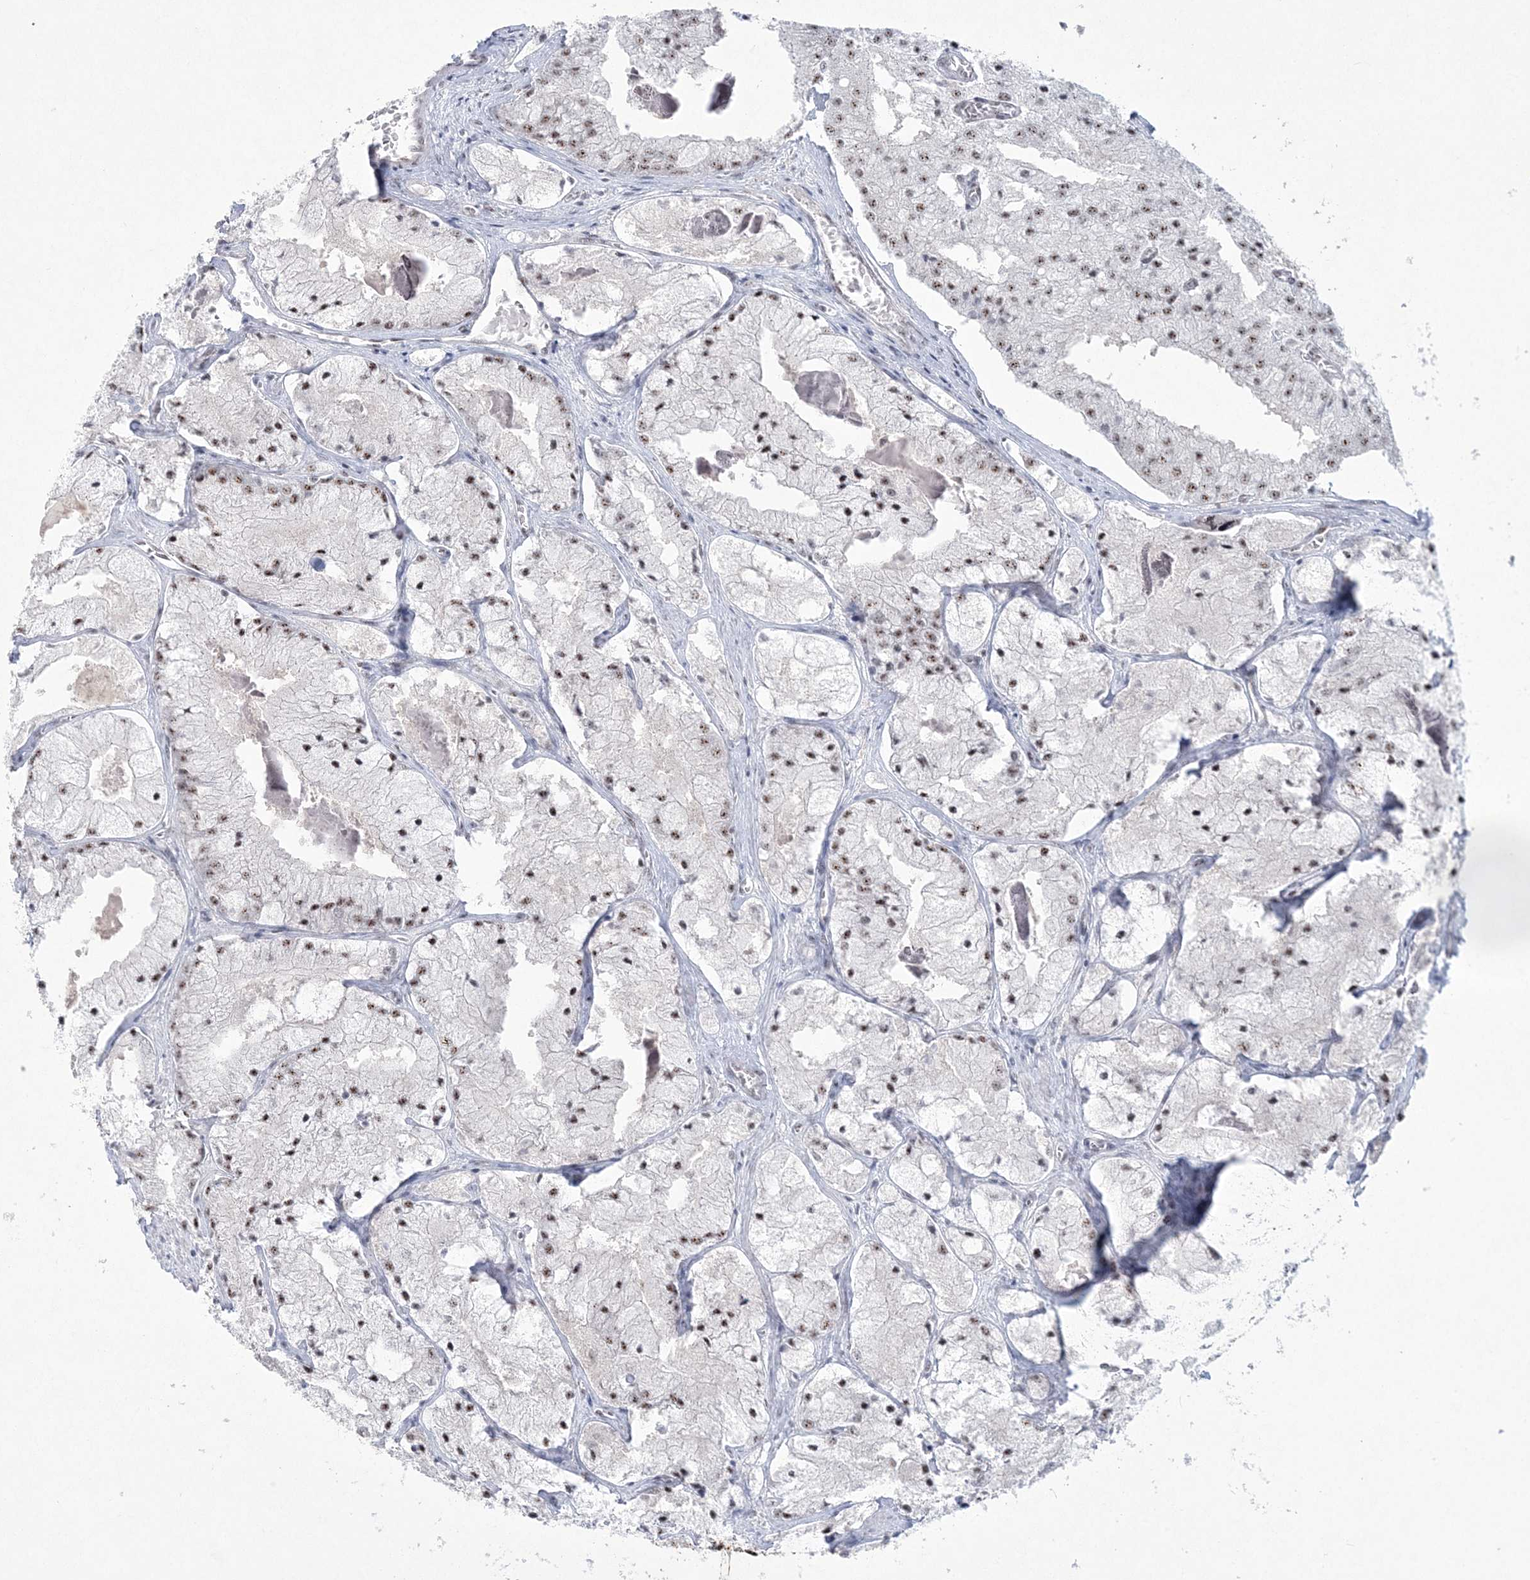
{"staining": {"intensity": "moderate", "quantity": "25%-75%", "location": "nuclear"}, "tissue": "prostate cancer", "cell_type": "Tumor cells", "image_type": "cancer", "snomed": [{"axis": "morphology", "description": "Adenocarcinoma, High grade"}, {"axis": "topography", "description": "Prostate"}], "caption": "Tumor cells reveal medium levels of moderate nuclear staining in about 25%-75% of cells in human prostate cancer.", "gene": "KDM6B", "patient": {"sex": "male", "age": 50}}